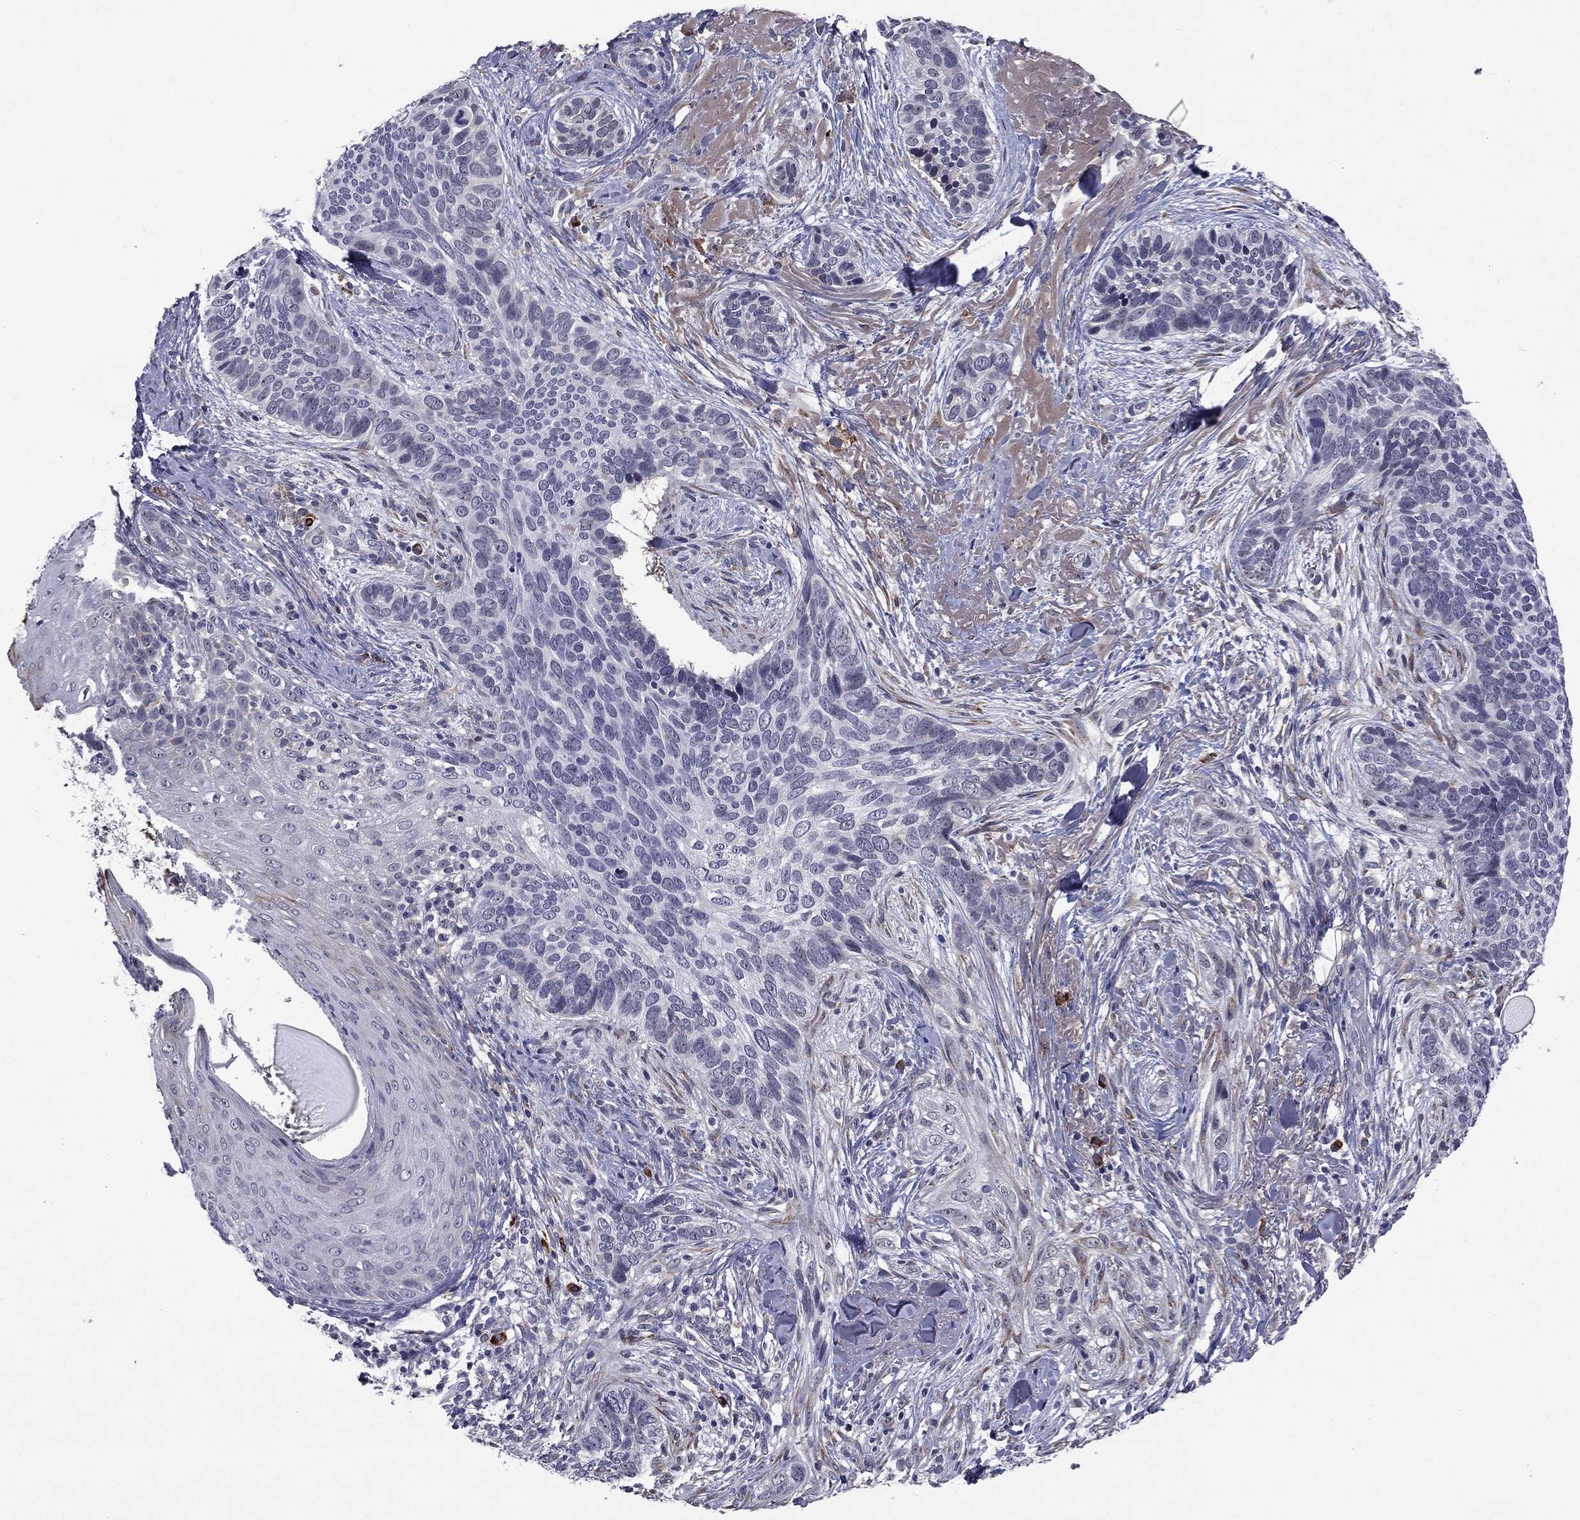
{"staining": {"intensity": "negative", "quantity": "none", "location": "none"}, "tissue": "skin cancer", "cell_type": "Tumor cells", "image_type": "cancer", "snomed": [{"axis": "morphology", "description": "Basal cell carcinoma"}, {"axis": "topography", "description": "Skin"}], "caption": "High power microscopy micrograph of an IHC histopathology image of skin cancer, revealing no significant staining in tumor cells.", "gene": "ECM1", "patient": {"sex": "male", "age": 91}}